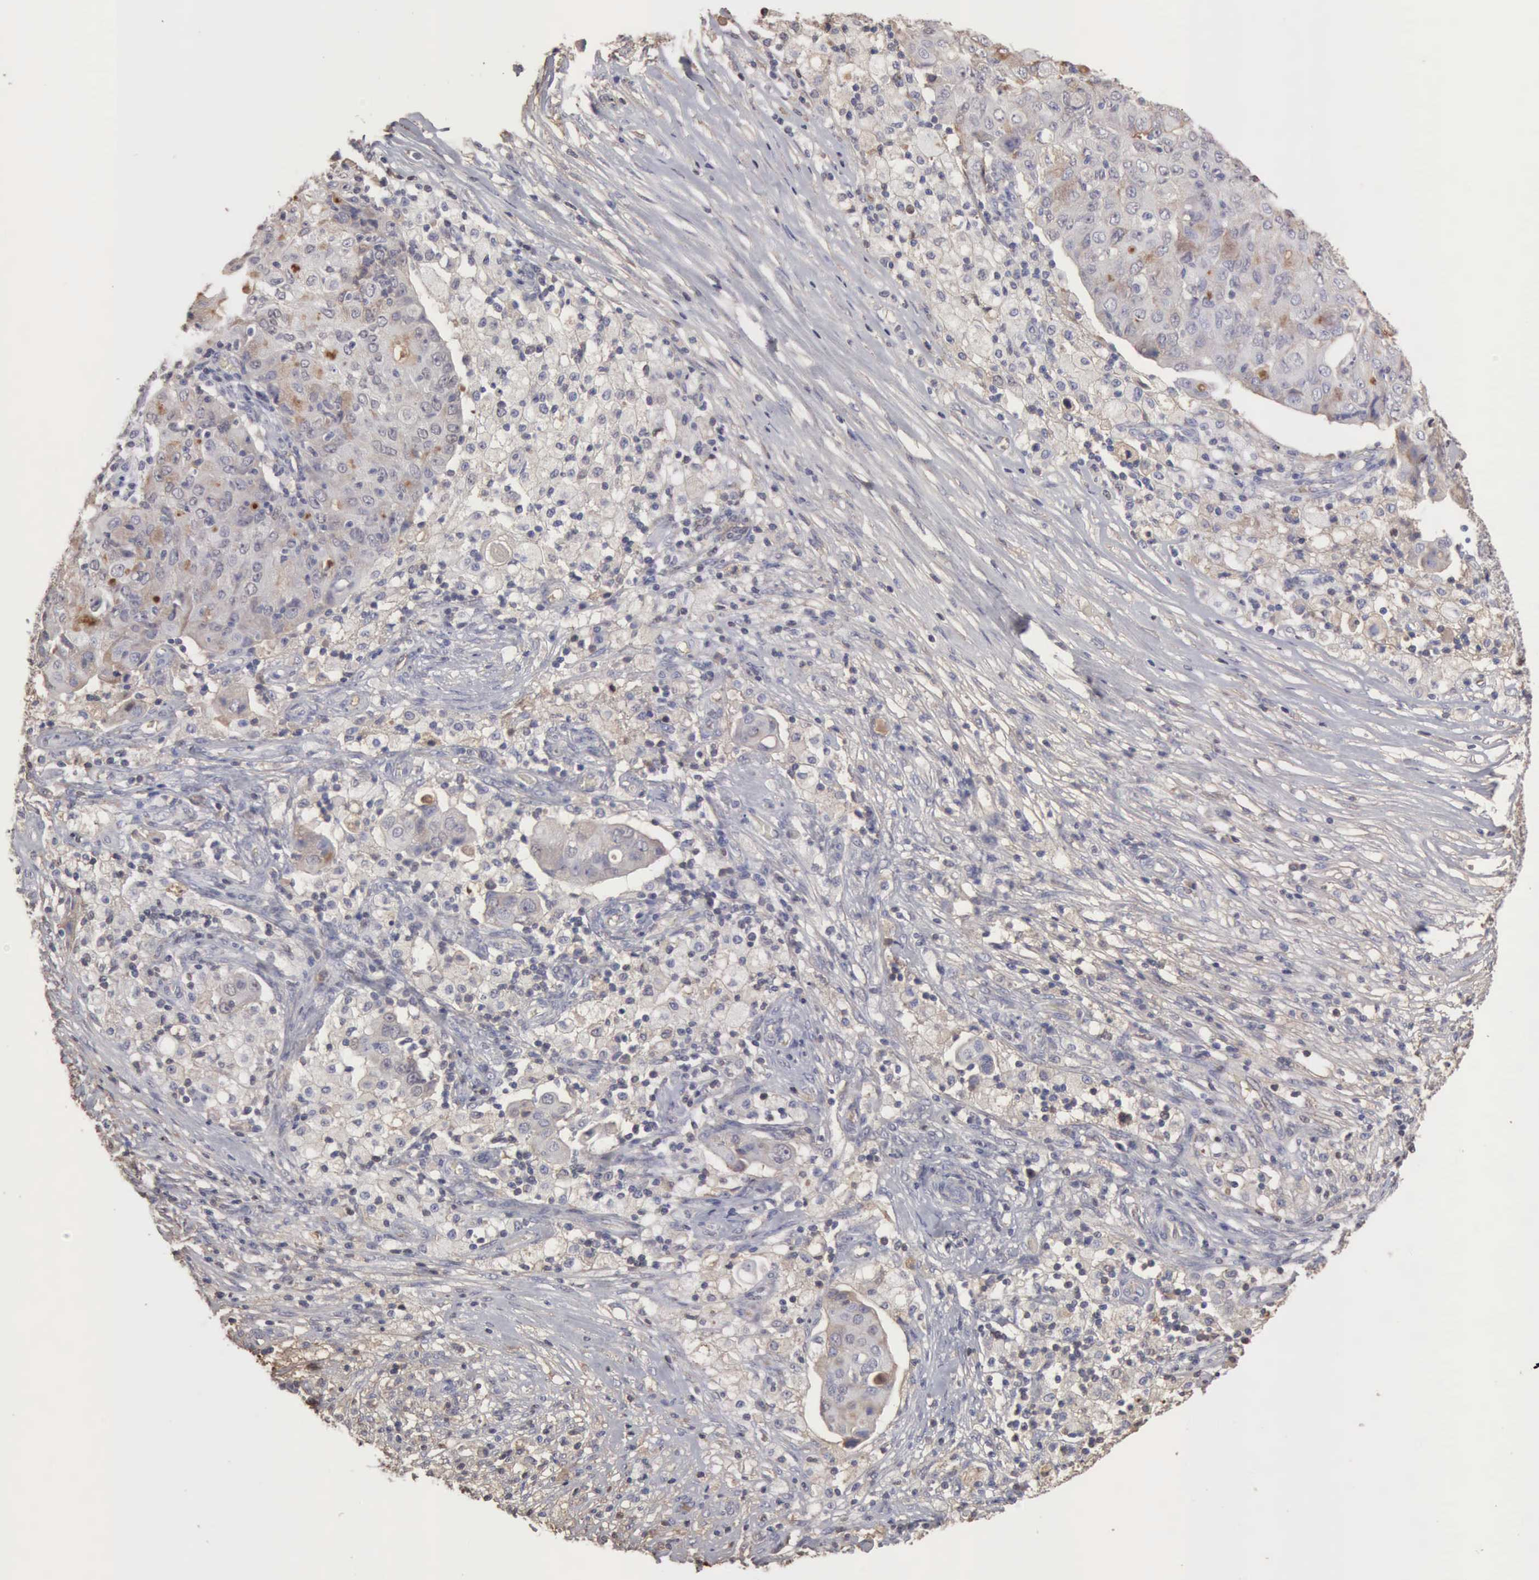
{"staining": {"intensity": "weak", "quantity": "<25%", "location": "cytoplasmic/membranous"}, "tissue": "ovarian cancer", "cell_type": "Tumor cells", "image_type": "cancer", "snomed": [{"axis": "morphology", "description": "Carcinoma, endometroid"}, {"axis": "topography", "description": "Ovary"}], "caption": "The micrograph demonstrates no staining of tumor cells in ovarian cancer.", "gene": "SERPINA1", "patient": {"sex": "female", "age": 42}}